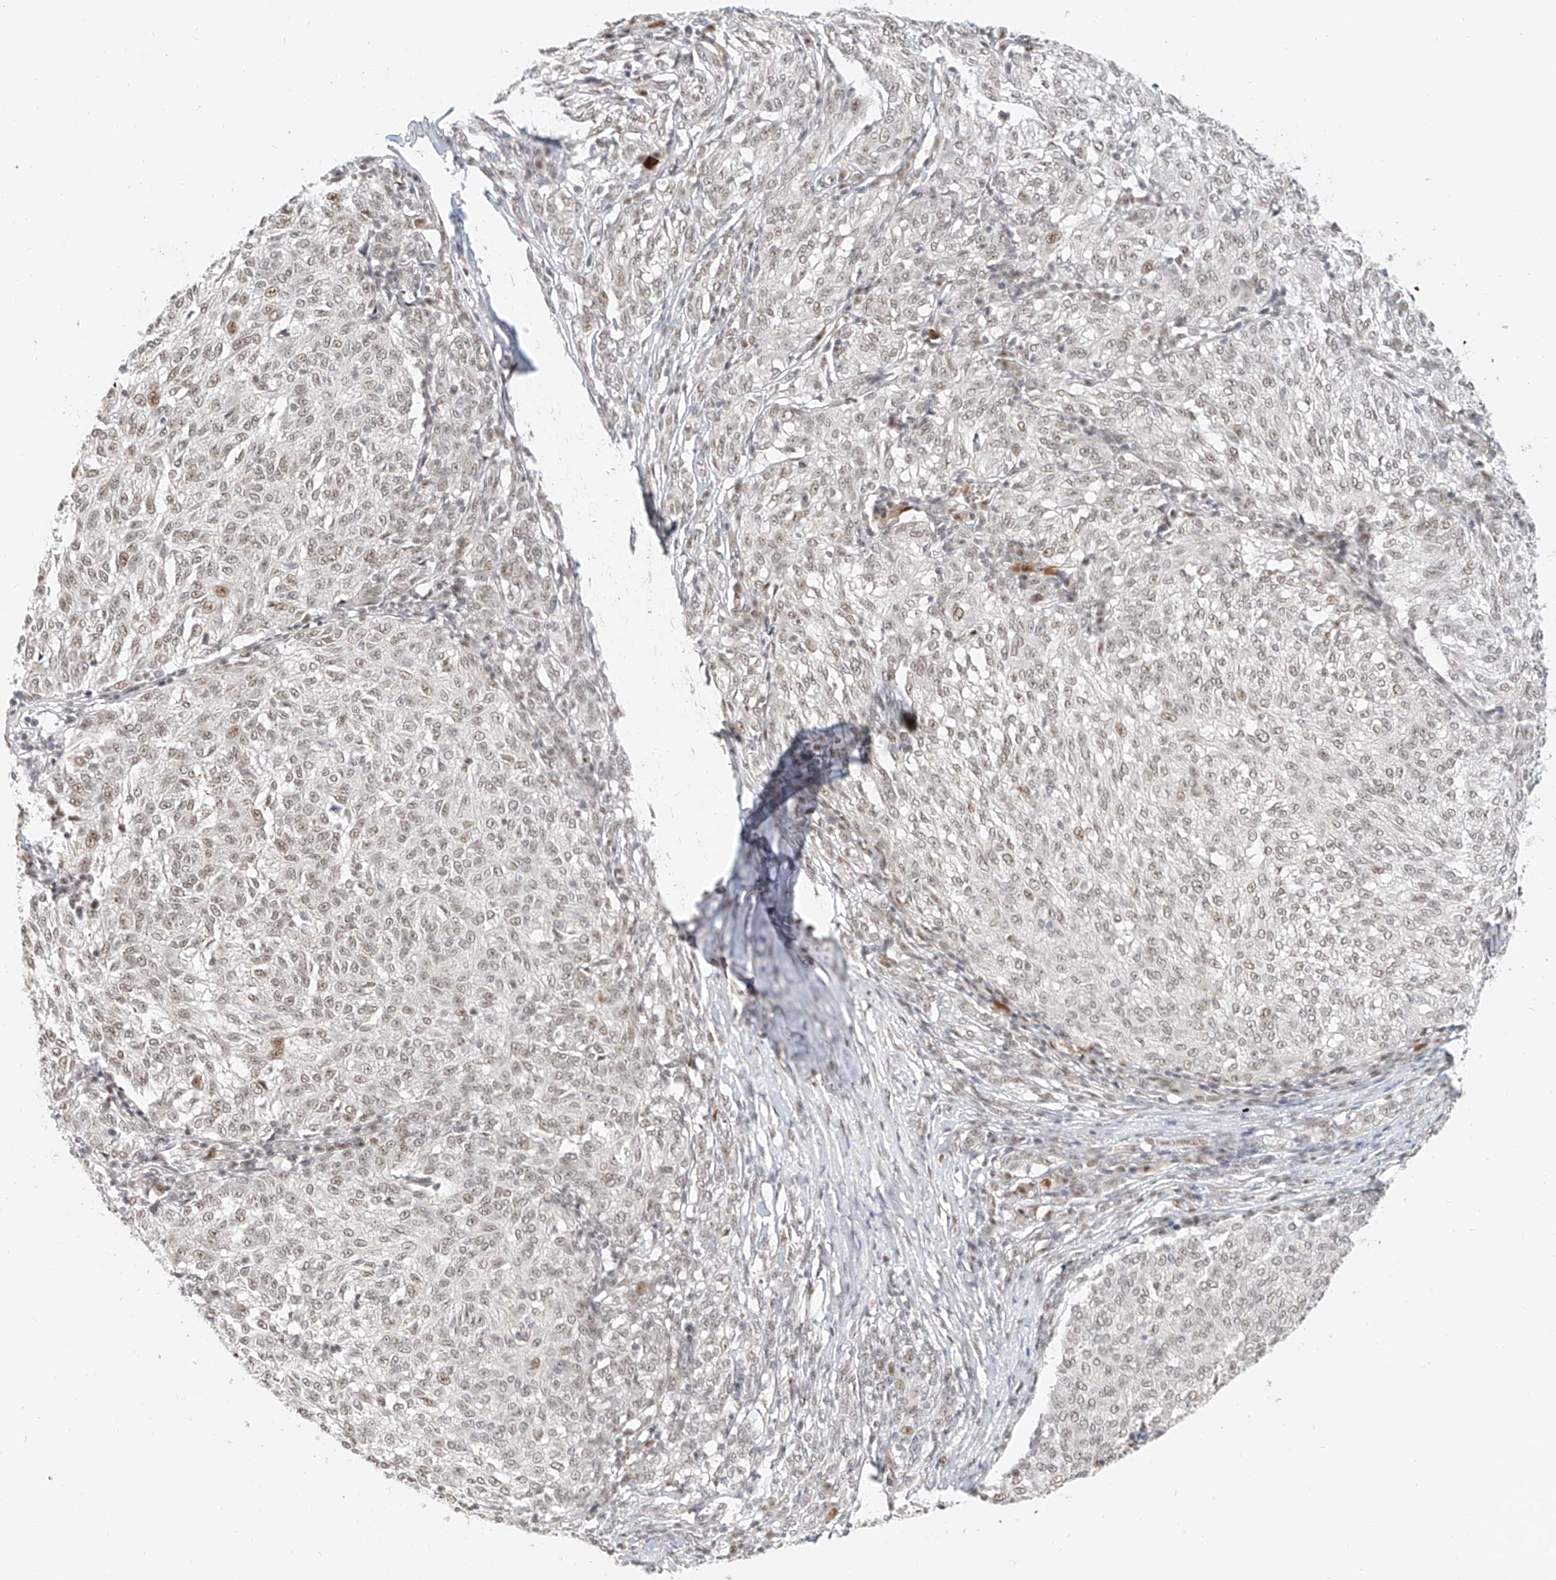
{"staining": {"intensity": "weak", "quantity": ">75%", "location": "nuclear"}, "tissue": "melanoma", "cell_type": "Tumor cells", "image_type": "cancer", "snomed": [{"axis": "morphology", "description": "Malignant melanoma, NOS"}, {"axis": "topography", "description": "Skin"}], "caption": "A brown stain labels weak nuclear positivity of a protein in melanoma tumor cells. (Stains: DAB in brown, nuclei in blue, Microscopy: brightfield microscopy at high magnification).", "gene": "CXorf58", "patient": {"sex": "female", "age": 72}}